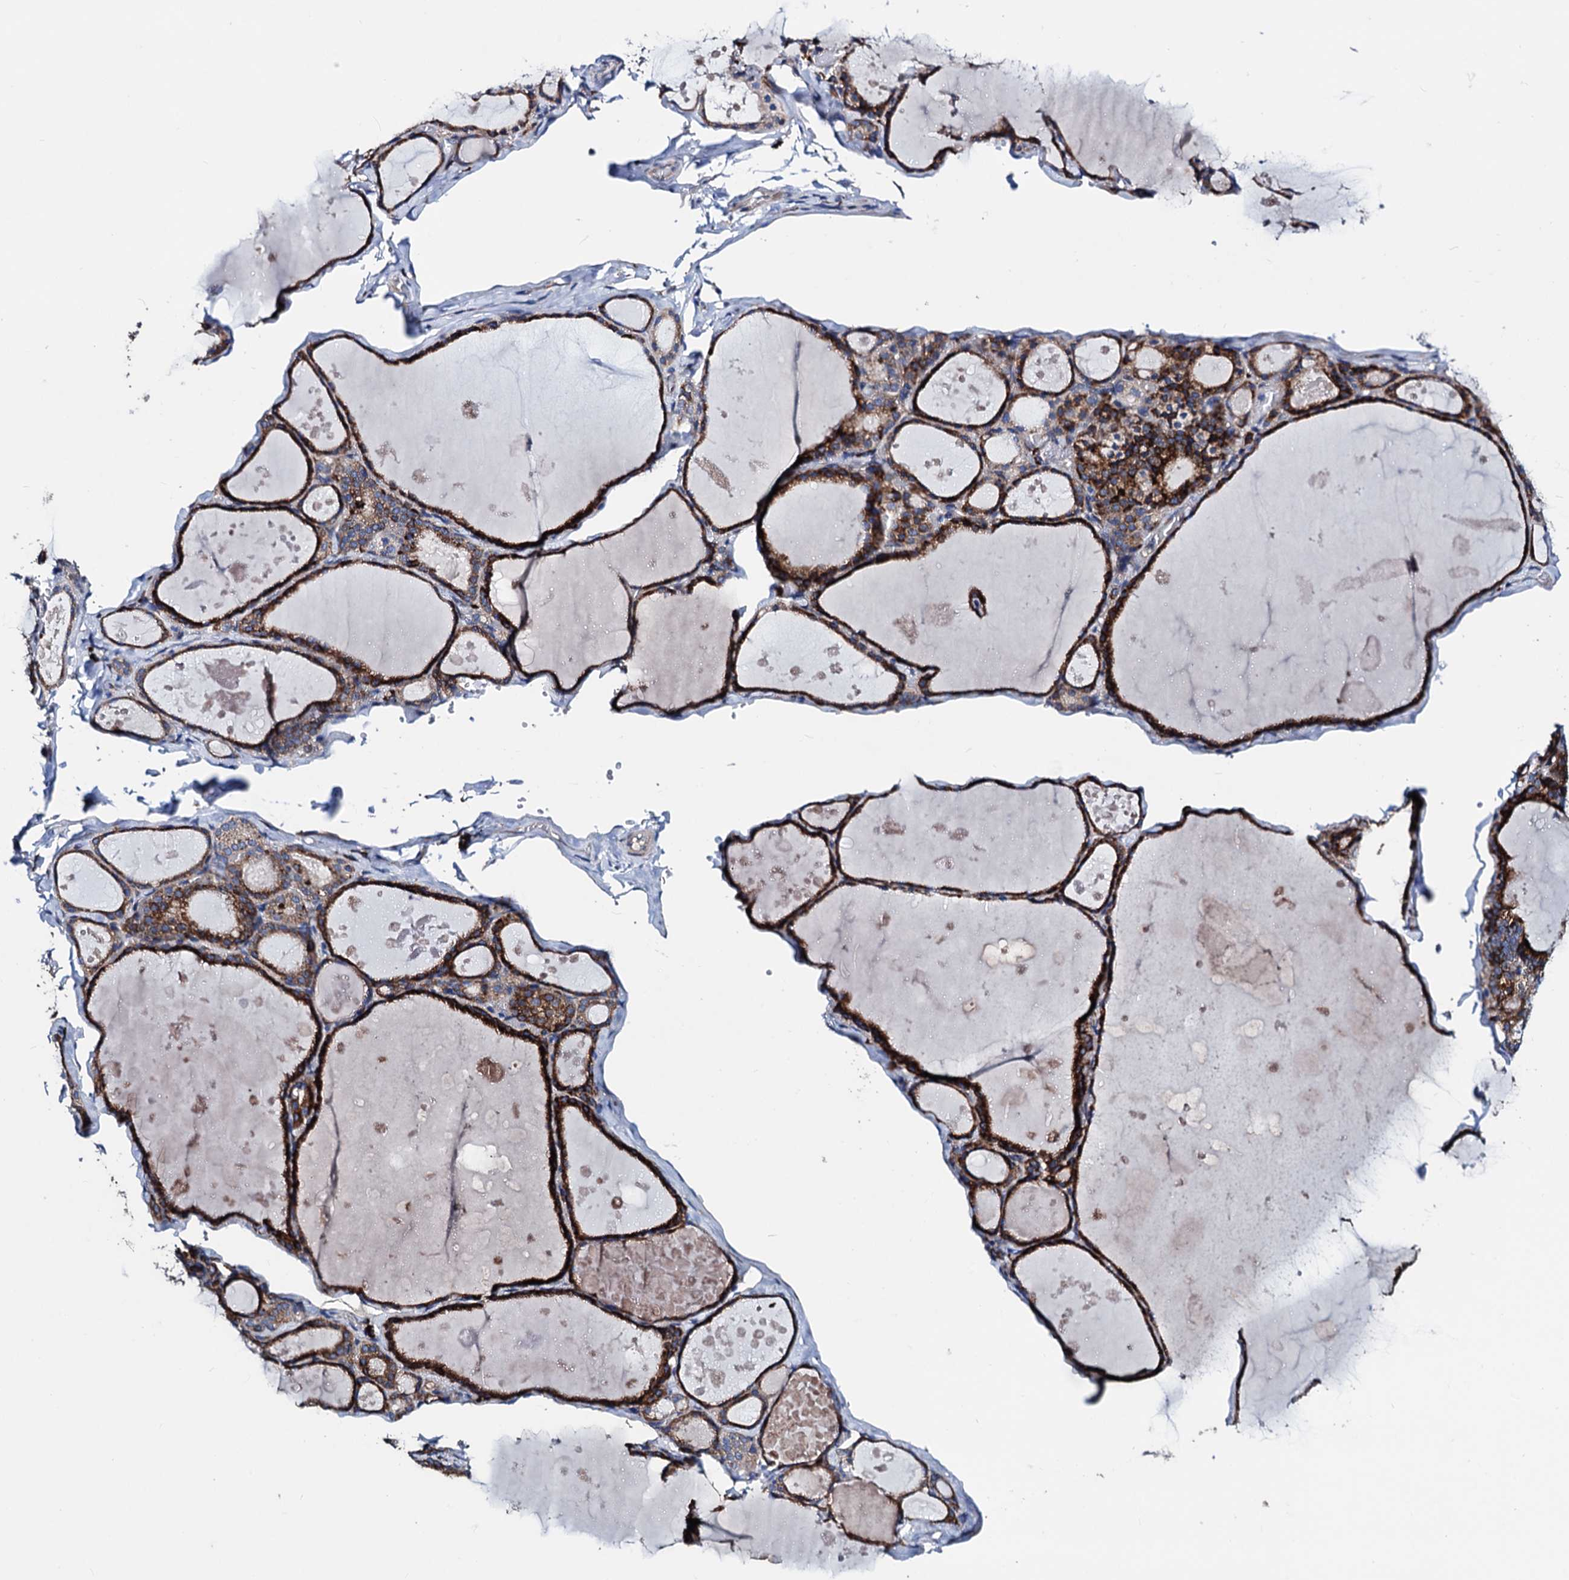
{"staining": {"intensity": "strong", "quantity": ">75%", "location": "cytoplasmic/membranous"}, "tissue": "thyroid gland", "cell_type": "Glandular cells", "image_type": "normal", "snomed": [{"axis": "morphology", "description": "Normal tissue, NOS"}, {"axis": "topography", "description": "Thyroid gland"}], "caption": "The histopathology image displays staining of normal thyroid gland, revealing strong cytoplasmic/membranous protein positivity (brown color) within glandular cells.", "gene": "AKAP11", "patient": {"sex": "male", "age": 56}}